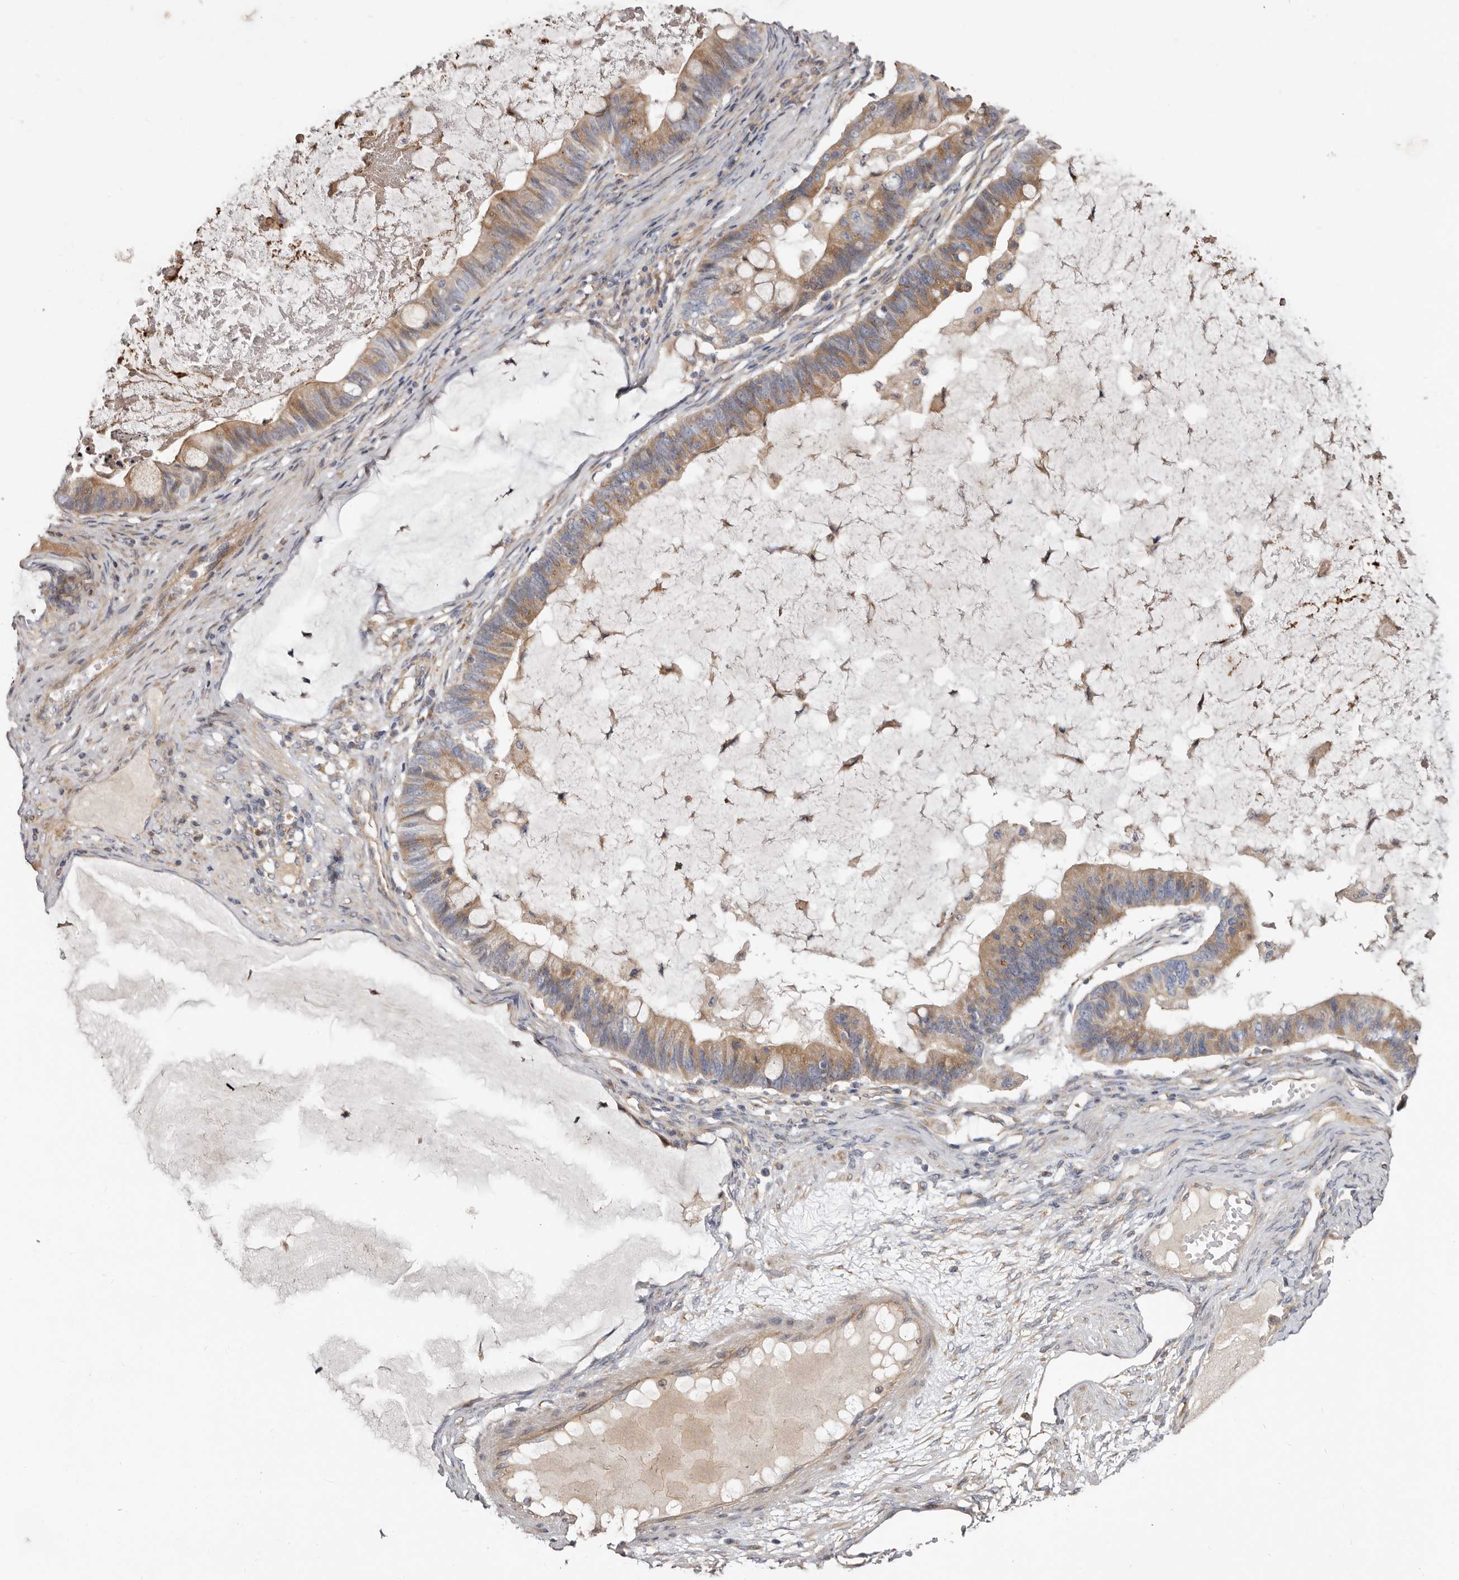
{"staining": {"intensity": "weak", "quantity": ">75%", "location": "cytoplasmic/membranous"}, "tissue": "ovarian cancer", "cell_type": "Tumor cells", "image_type": "cancer", "snomed": [{"axis": "morphology", "description": "Cystadenocarcinoma, mucinous, NOS"}, {"axis": "topography", "description": "Ovary"}], "caption": "Immunohistochemical staining of human mucinous cystadenocarcinoma (ovarian) shows low levels of weak cytoplasmic/membranous staining in about >75% of tumor cells.", "gene": "ASIC5", "patient": {"sex": "female", "age": 61}}